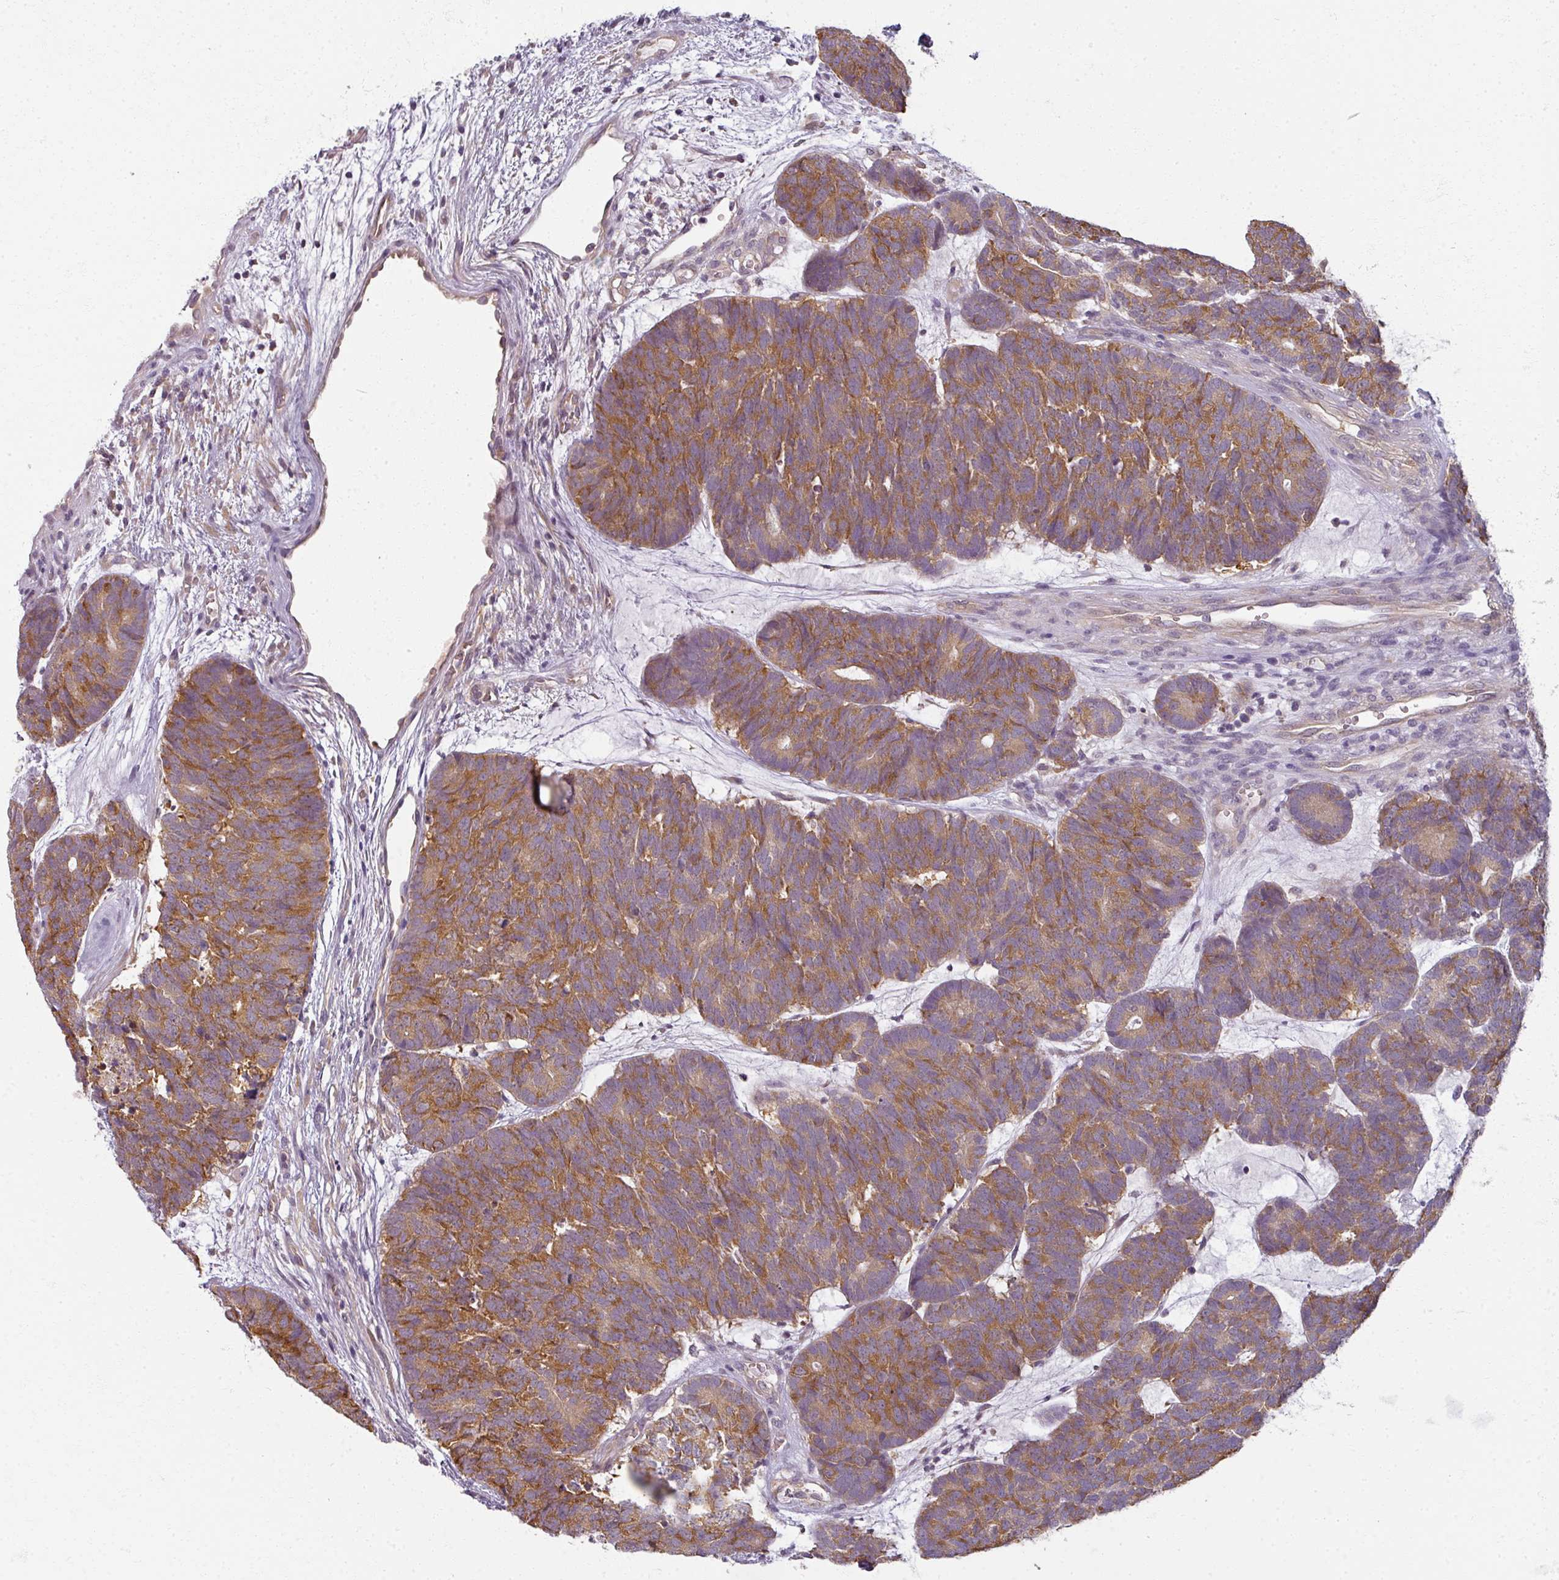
{"staining": {"intensity": "moderate", "quantity": ">75%", "location": "cytoplasmic/membranous"}, "tissue": "head and neck cancer", "cell_type": "Tumor cells", "image_type": "cancer", "snomed": [{"axis": "morphology", "description": "Adenocarcinoma, NOS"}, {"axis": "topography", "description": "Head-Neck"}], "caption": "Head and neck adenocarcinoma stained with a brown dye exhibits moderate cytoplasmic/membranous positive positivity in about >75% of tumor cells.", "gene": "AGPAT4", "patient": {"sex": "female", "age": 81}}